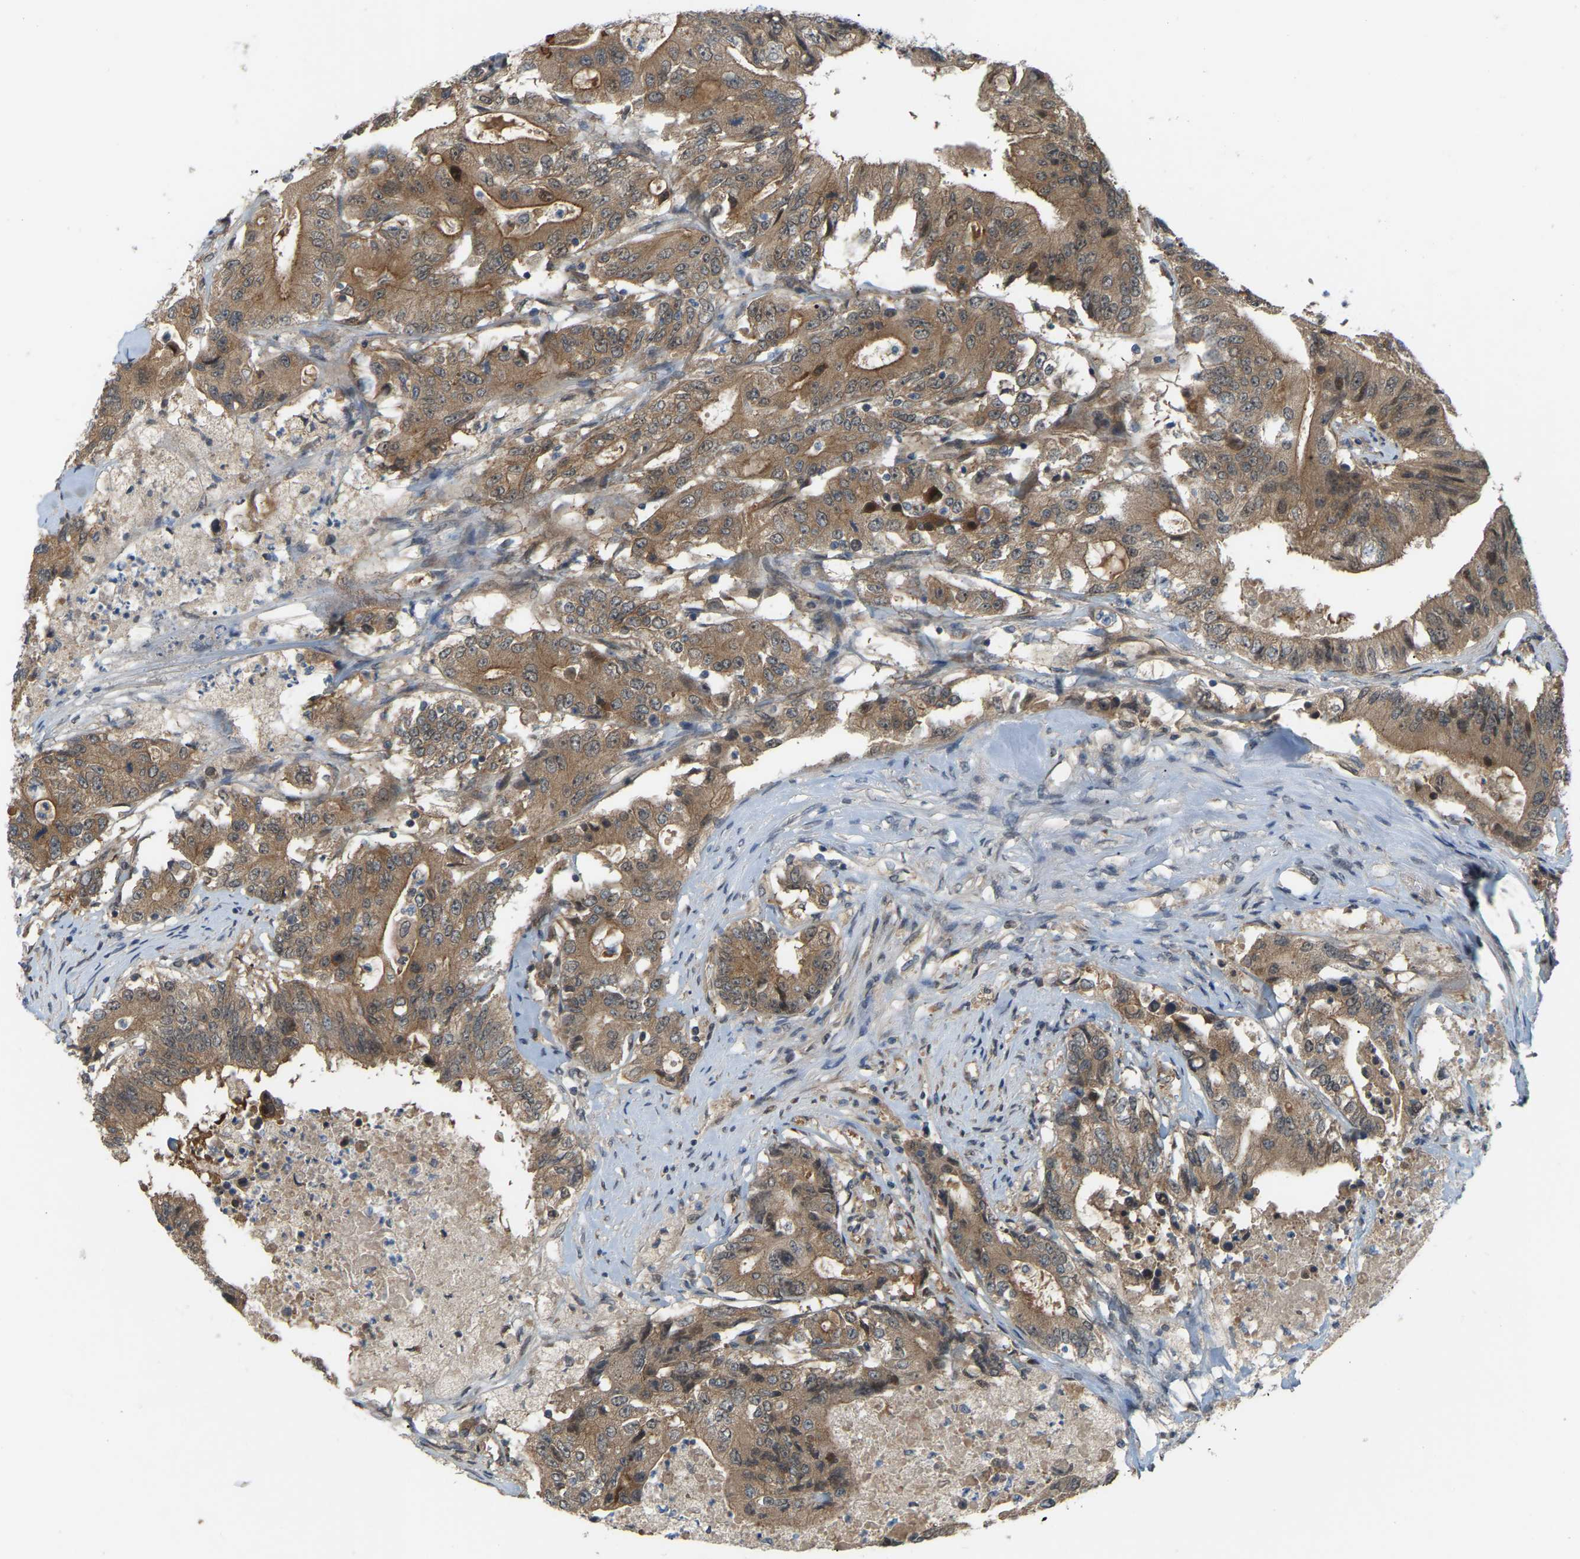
{"staining": {"intensity": "moderate", "quantity": ">75%", "location": "cytoplasmic/membranous"}, "tissue": "colorectal cancer", "cell_type": "Tumor cells", "image_type": "cancer", "snomed": [{"axis": "morphology", "description": "Adenocarcinoma, NOS"}, {"axis": "topography", "description": "Colon"}], "caption": "Immunohistochemistry (DAB (3,3'-diaminobenzidine)) staining of colorectal cancer (adenocarcinoma) reveals moderate cytoplasmic/membranous protein staining in about >75% of tumor cells. (brown staining indicates protein expression, while blue staining denotes nuclei).", "gene": "CROT", "patient": {"sex": "female", "age": 77}}